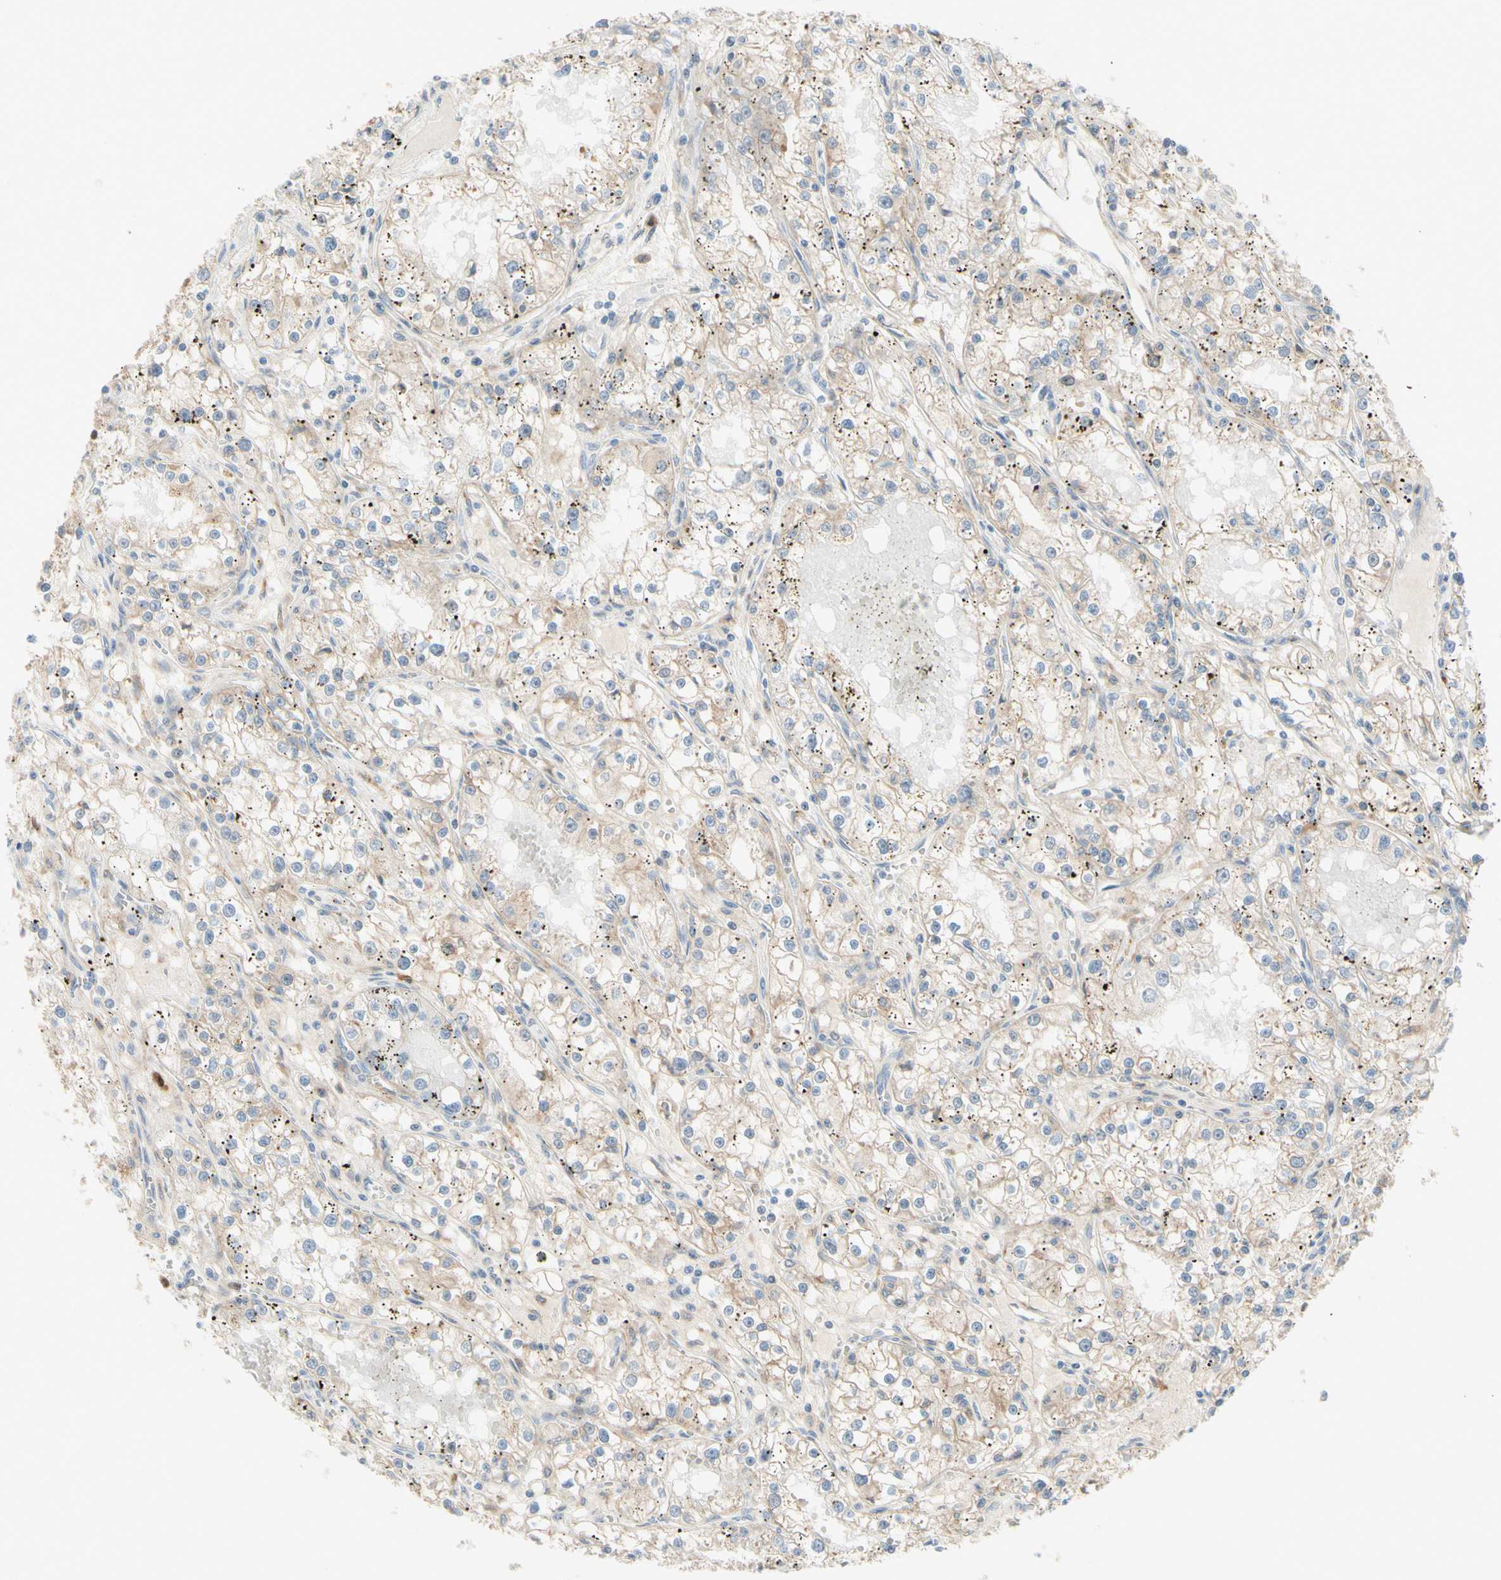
{"staining": {"intensity": "moderate", "quantity": "<25%", "location": "cytoplasmic/membranous"}, "tissue": "renal cancer", "cell_type": "Tumor cells", "image_type": "cancer", "snomed": [{"axis": "morphology", "description": "Adenocarcinoma, NOS"}, {"axis": "topography", "description": "Kidney"}], "caption": "Adenocarcinoma (renal) stained with DAB IHC exhibits low levels of moderate cytoplasmic/membranous positivity in about <25% of tumor cells. (brown staining indicates protein expression, while blue staining denotes nuclei).", "gene": "PTTG1", "patient": {"sex": "male", "age": 56}}